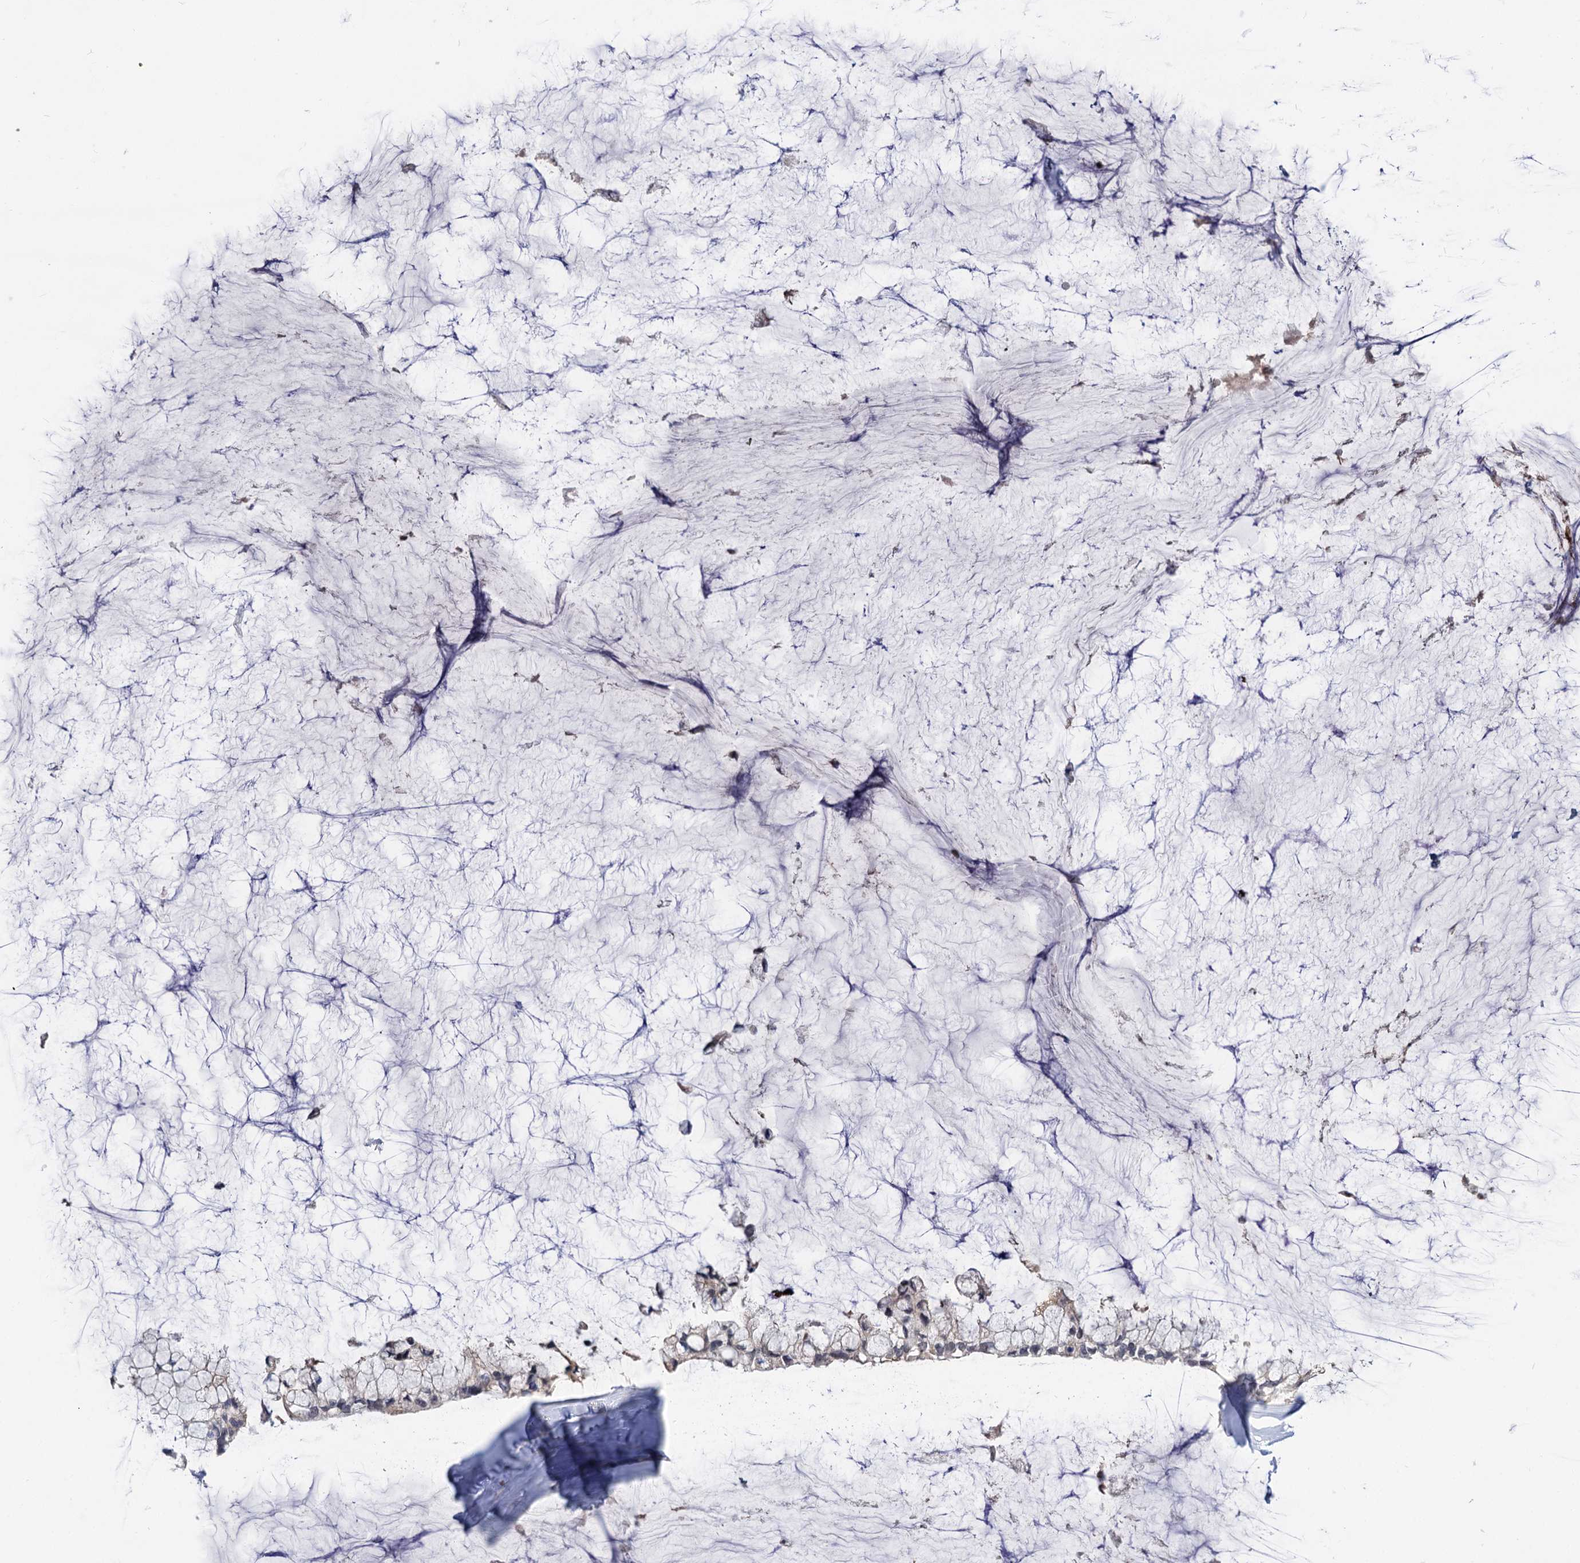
{"staining": {"intensity": "negative", "quantity": "none", "location": "none"}, "tissue": "ovarian cancer", "cell_type": "Tumor cells", "image_type": "cancer", "snomed": [{"axis": "morphology", "description": "Cystadenocarcinoma, mucinous, NOS"}, {"axis": "topography", "description": "Ovary"}], "caption": "Ovarian mucinous cystadenocarcinoma stained for a protein using immunohistochemistry (IHC) exhibits no positivity tumor cells.", "gene": "NEK10", "patient": {"sex": "female", "age": 39}}